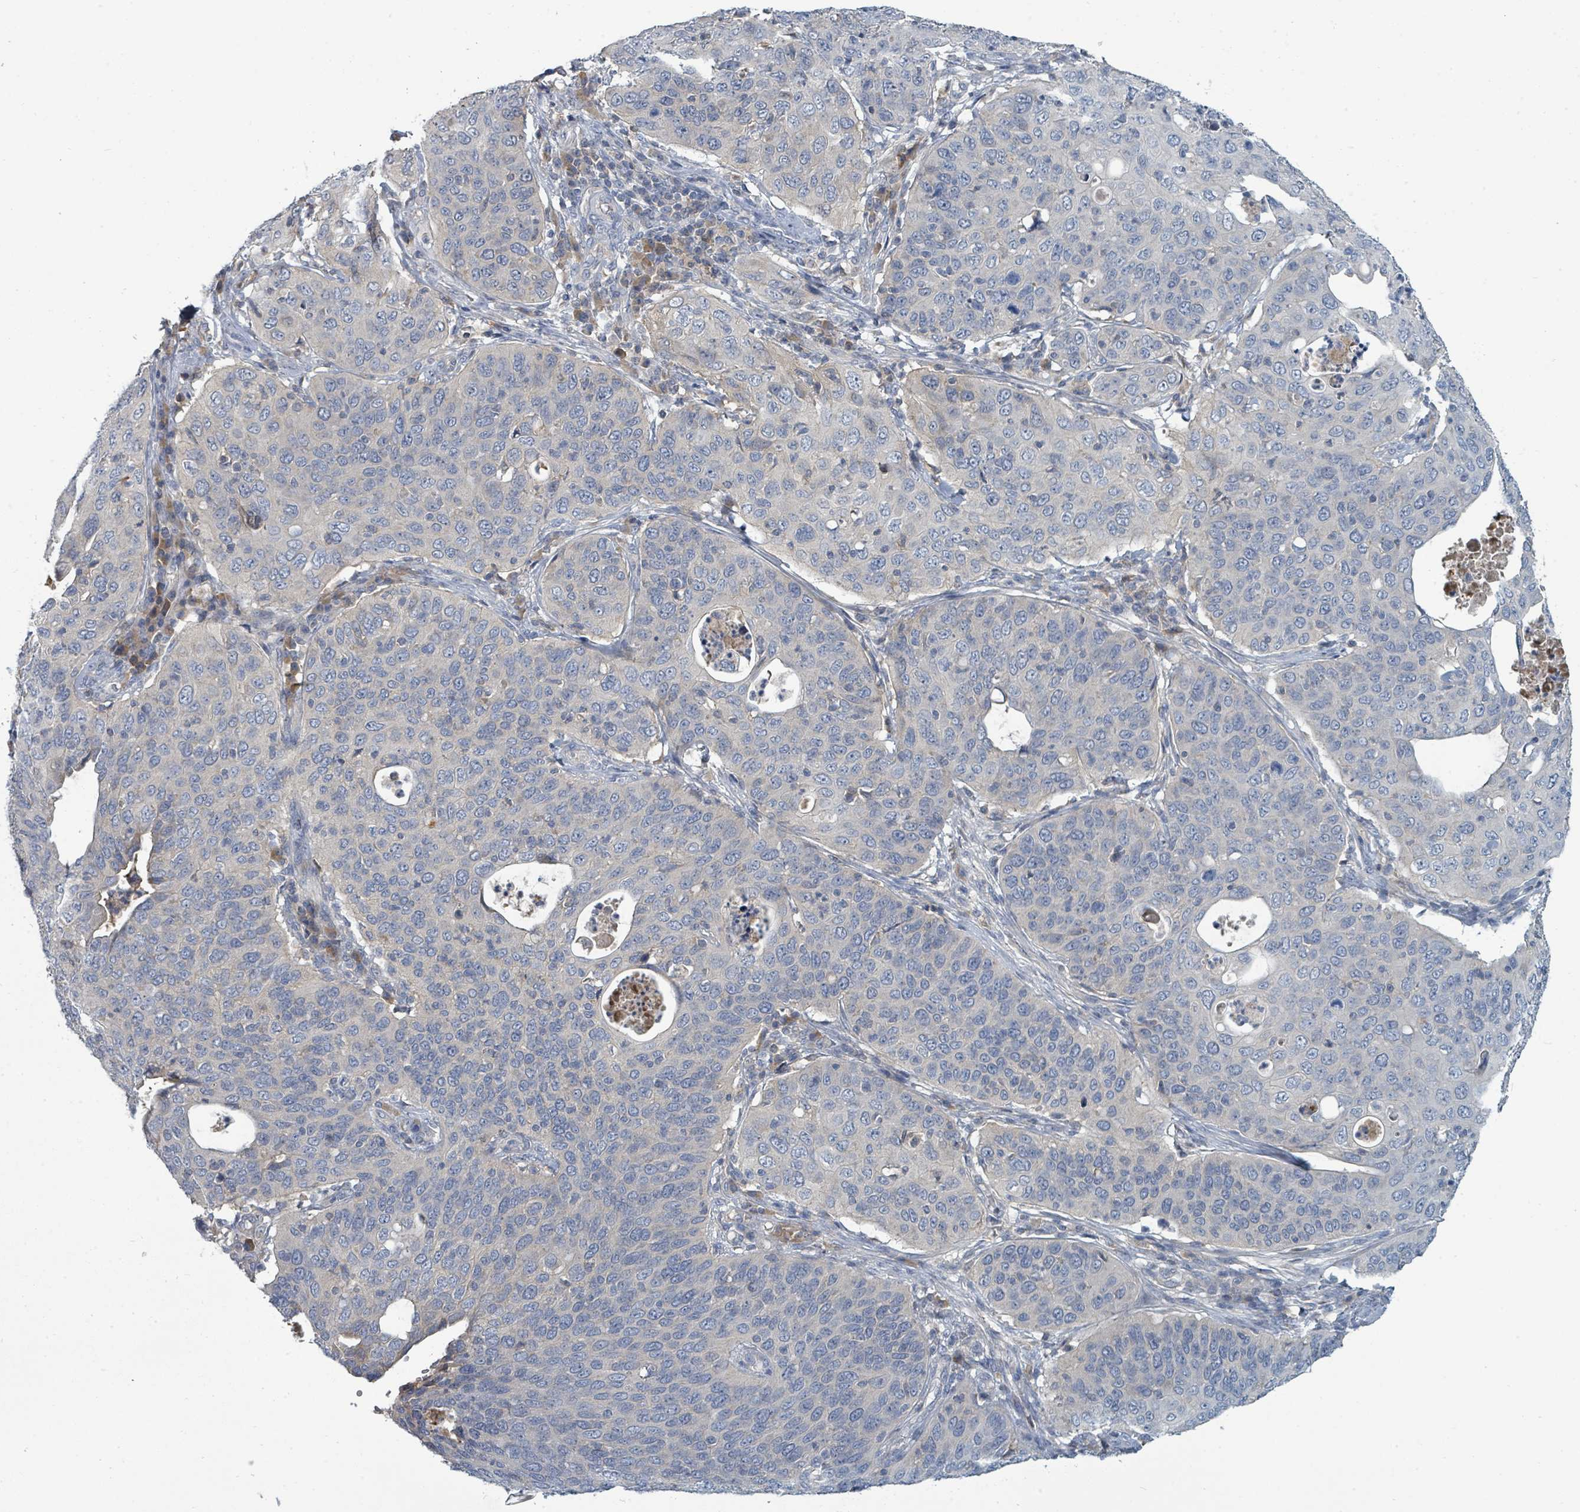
{"staining": {"intensity": "negative", "quantity": "none", "location": "none"}, "tissue": "cervical cancer", "cell_type": "Tumor cells", "image_type": "cancer", "snomed": [{"axis": "morphology", "description": "Squamous cell carcinoma, NOS"}, {"axis": "topography", "description": "Cervix"}], "caption": "A high-resolution micrograph shows immunohistochemistry staining of cervical cancer (squamous cell carcinoma), which shows no significant positivity in tumor cells.", "gene": "SLC25A23", "patient": {"sex": "female", "age": 36}}